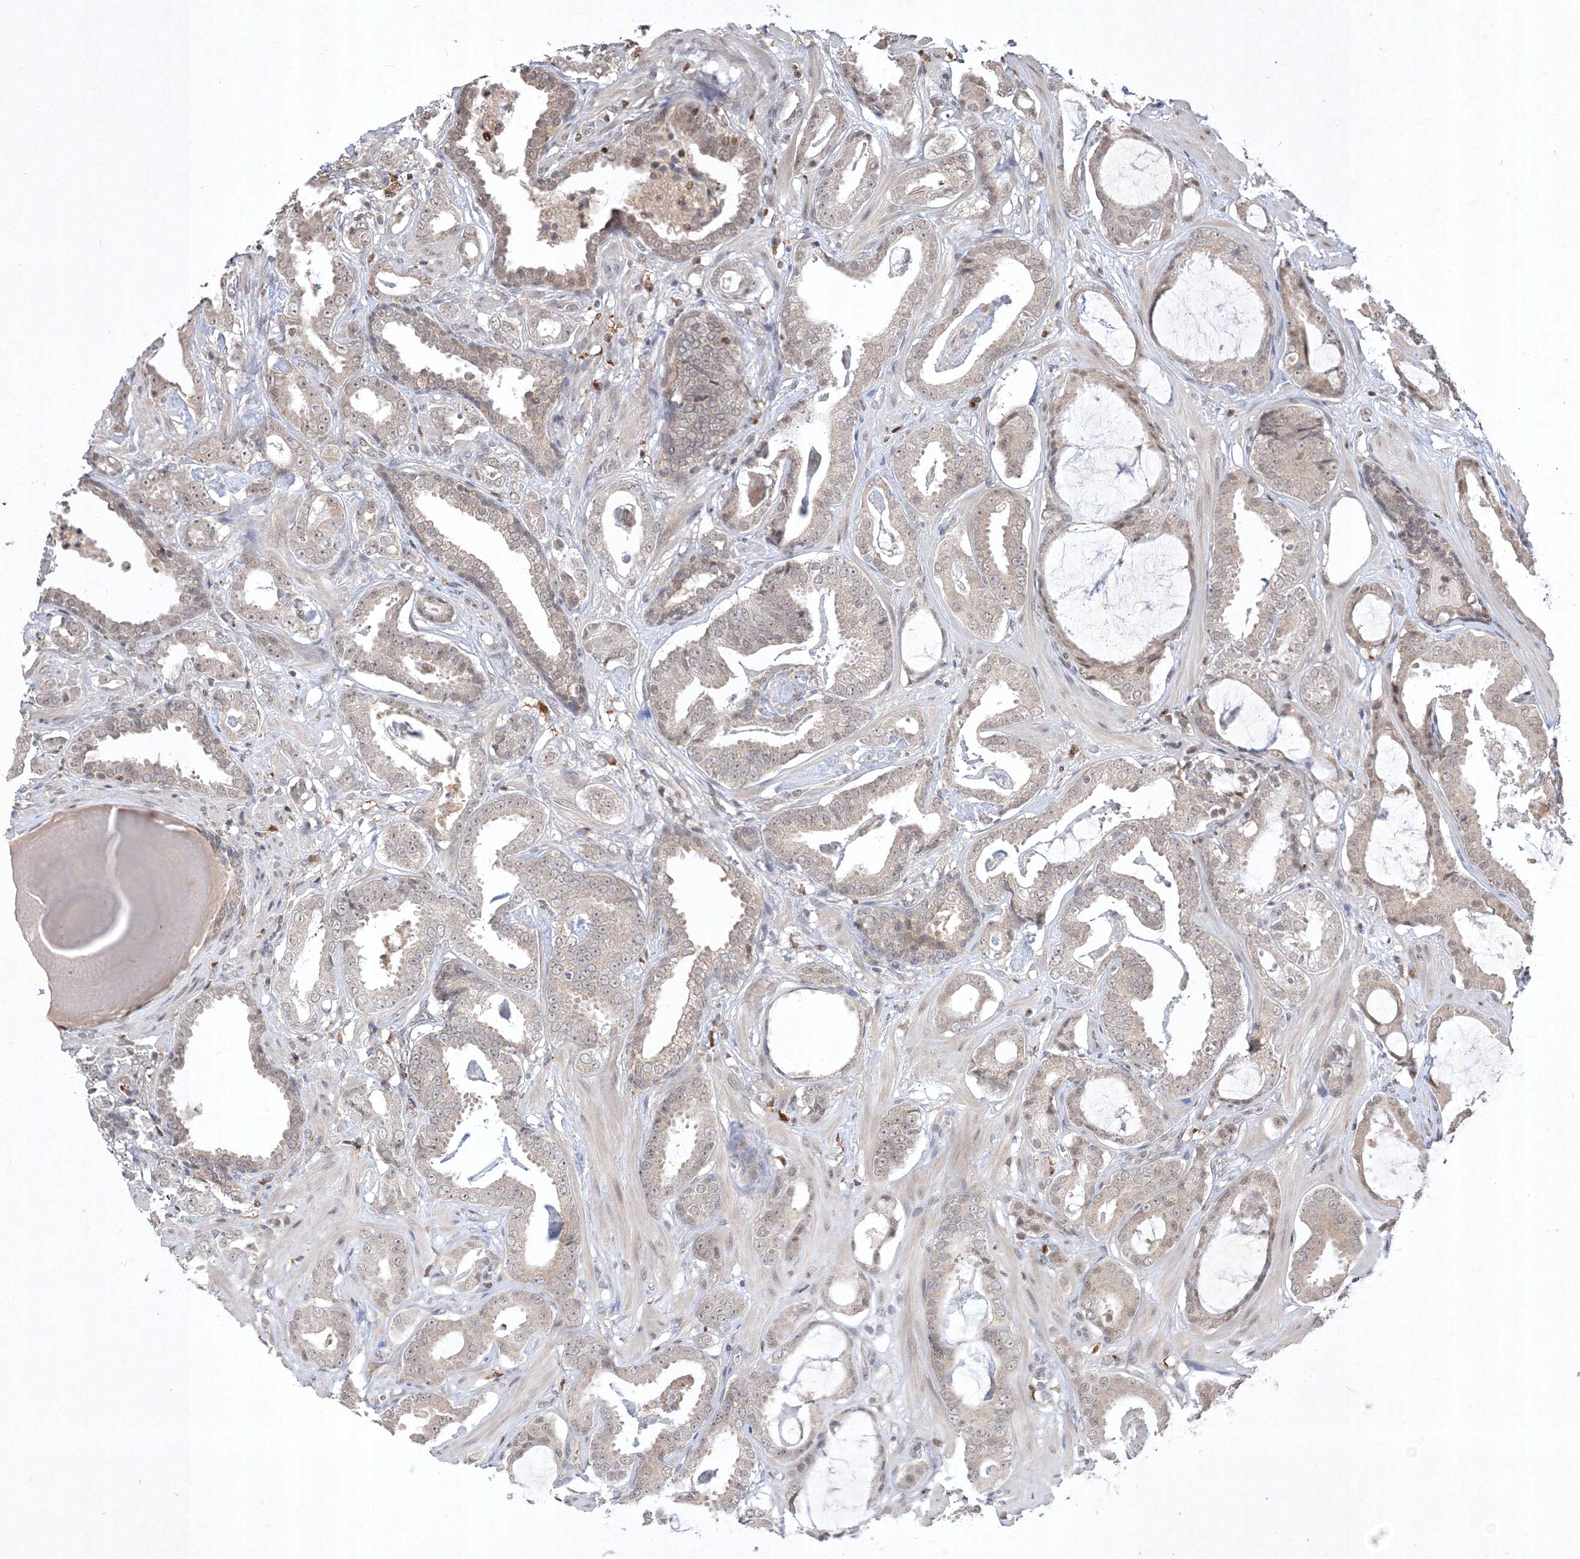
{"staining": {"intensity": "negative", "quantity": "none", "location": "none"}, "tissue": "prostate cancer", "cell_type": "Tumor cells", "image_type": "cancer", "snomed": [{"axis": "morphology", "description": "Adenocarcinoma, Low grade"}, {"axis": "topography", "description": "Prostate"}], "caption": "DAB immunohistochemical staining of prostate cancer (low-grade adenocarcinoma) shows no significant expression in tumor cells. (Brightfield microscopy of DAB (3,3'-diaminobenzidine) immunohistochemistry (IHC) at high magnification).", "gene": "TAB1", "patient": {"sex": "male", "age": 53}}